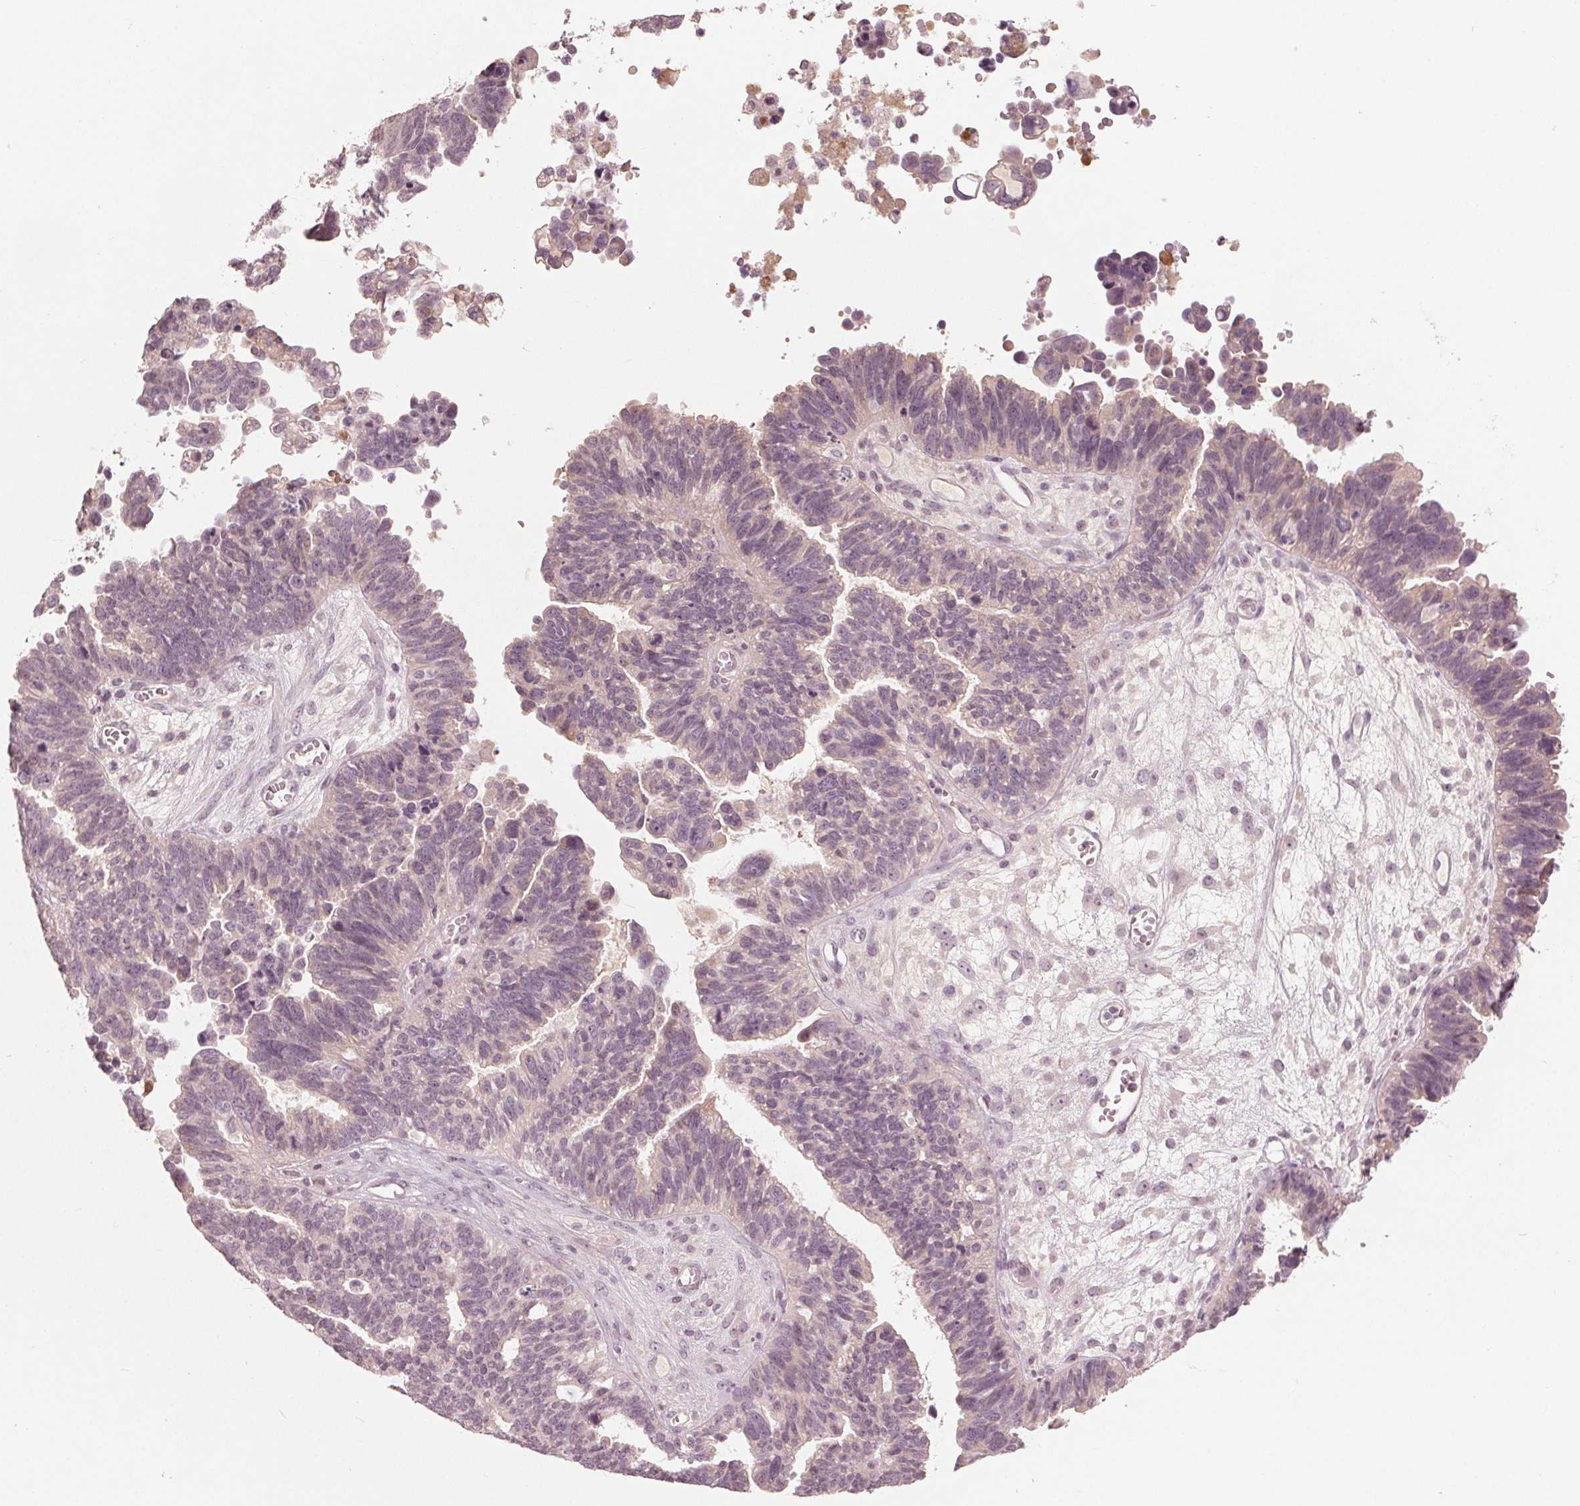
{"staining": {"intensity": "negative", "quantity": "none", "location": "none"}, "tissue": "ovarian cancer", "cell_type": "Tumor cells", "image_type": "cancer", "snomed": [{"axis": "morphology", "description": "Cystadenocarcinoma, serous, NOS"}, {"axis": "topography", "description": "Ovary"}], "caption": "Tumor cells are negative for protein expression in human serous cystadenocarcinoma (ovarian).", "gene": "CXCL16", "patient": {"sex": "female", "age": 60}}